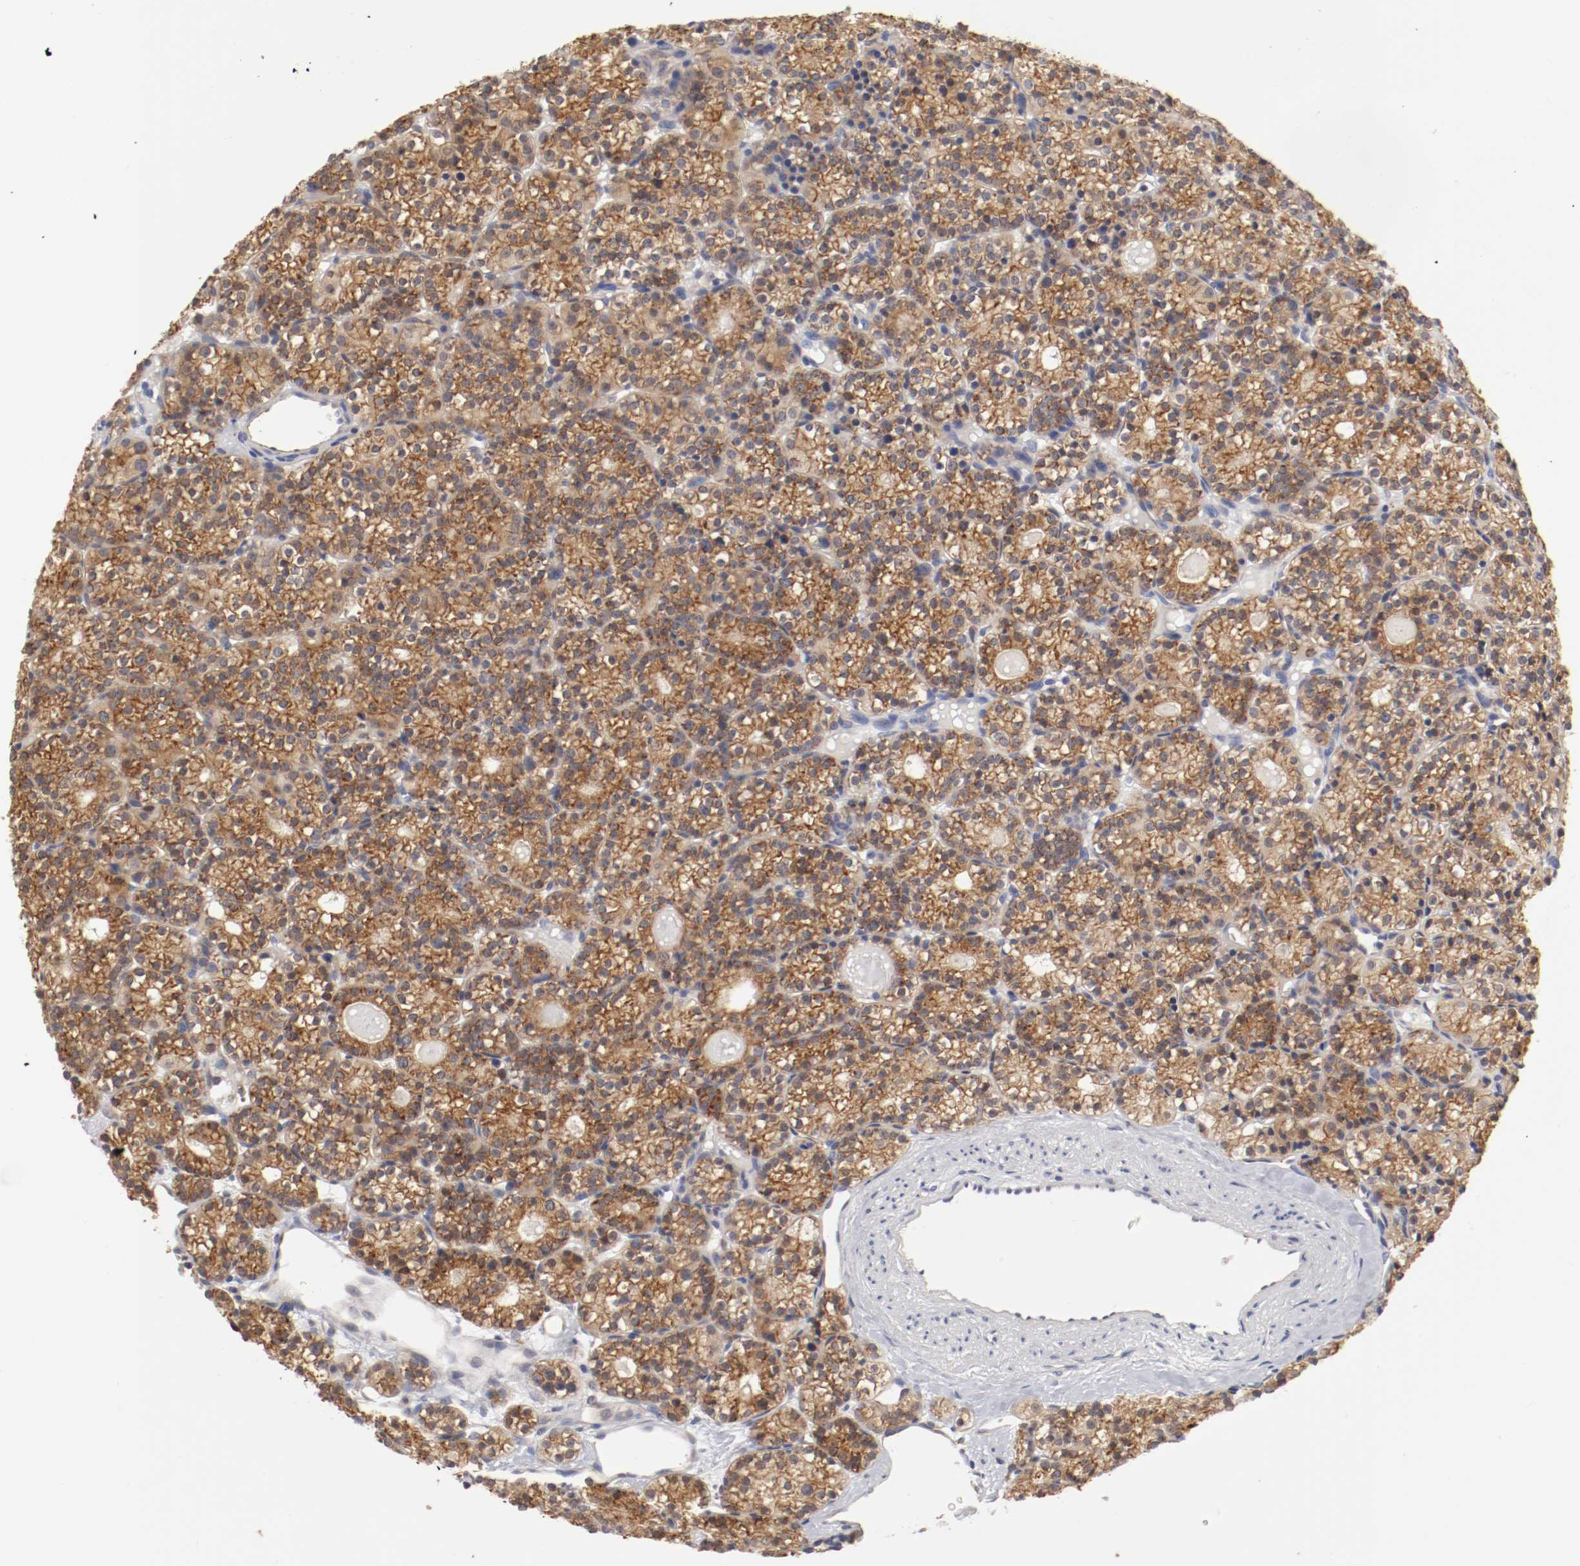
{"staining": {"intensity": "moderate", "quantity": ">75%", "location": "cytoplasmic/membranous"}, "tissue": "parathyroid gland", "cell_type": "Glandular cells", "image_type": "normal", "snomed": [{"axis": "morphology", "description": "Normal tissue, NOS"}, {"axis": "topography", "description": "Parathyroid gland"}], "caption": "Protein staining of normal parathyroid gland exhibits moderate cytoplasmic/membranous staining in about >75% of glandular cells.", "gene": "FKBP3", "patient": {"sex": "female", "age": 64}}